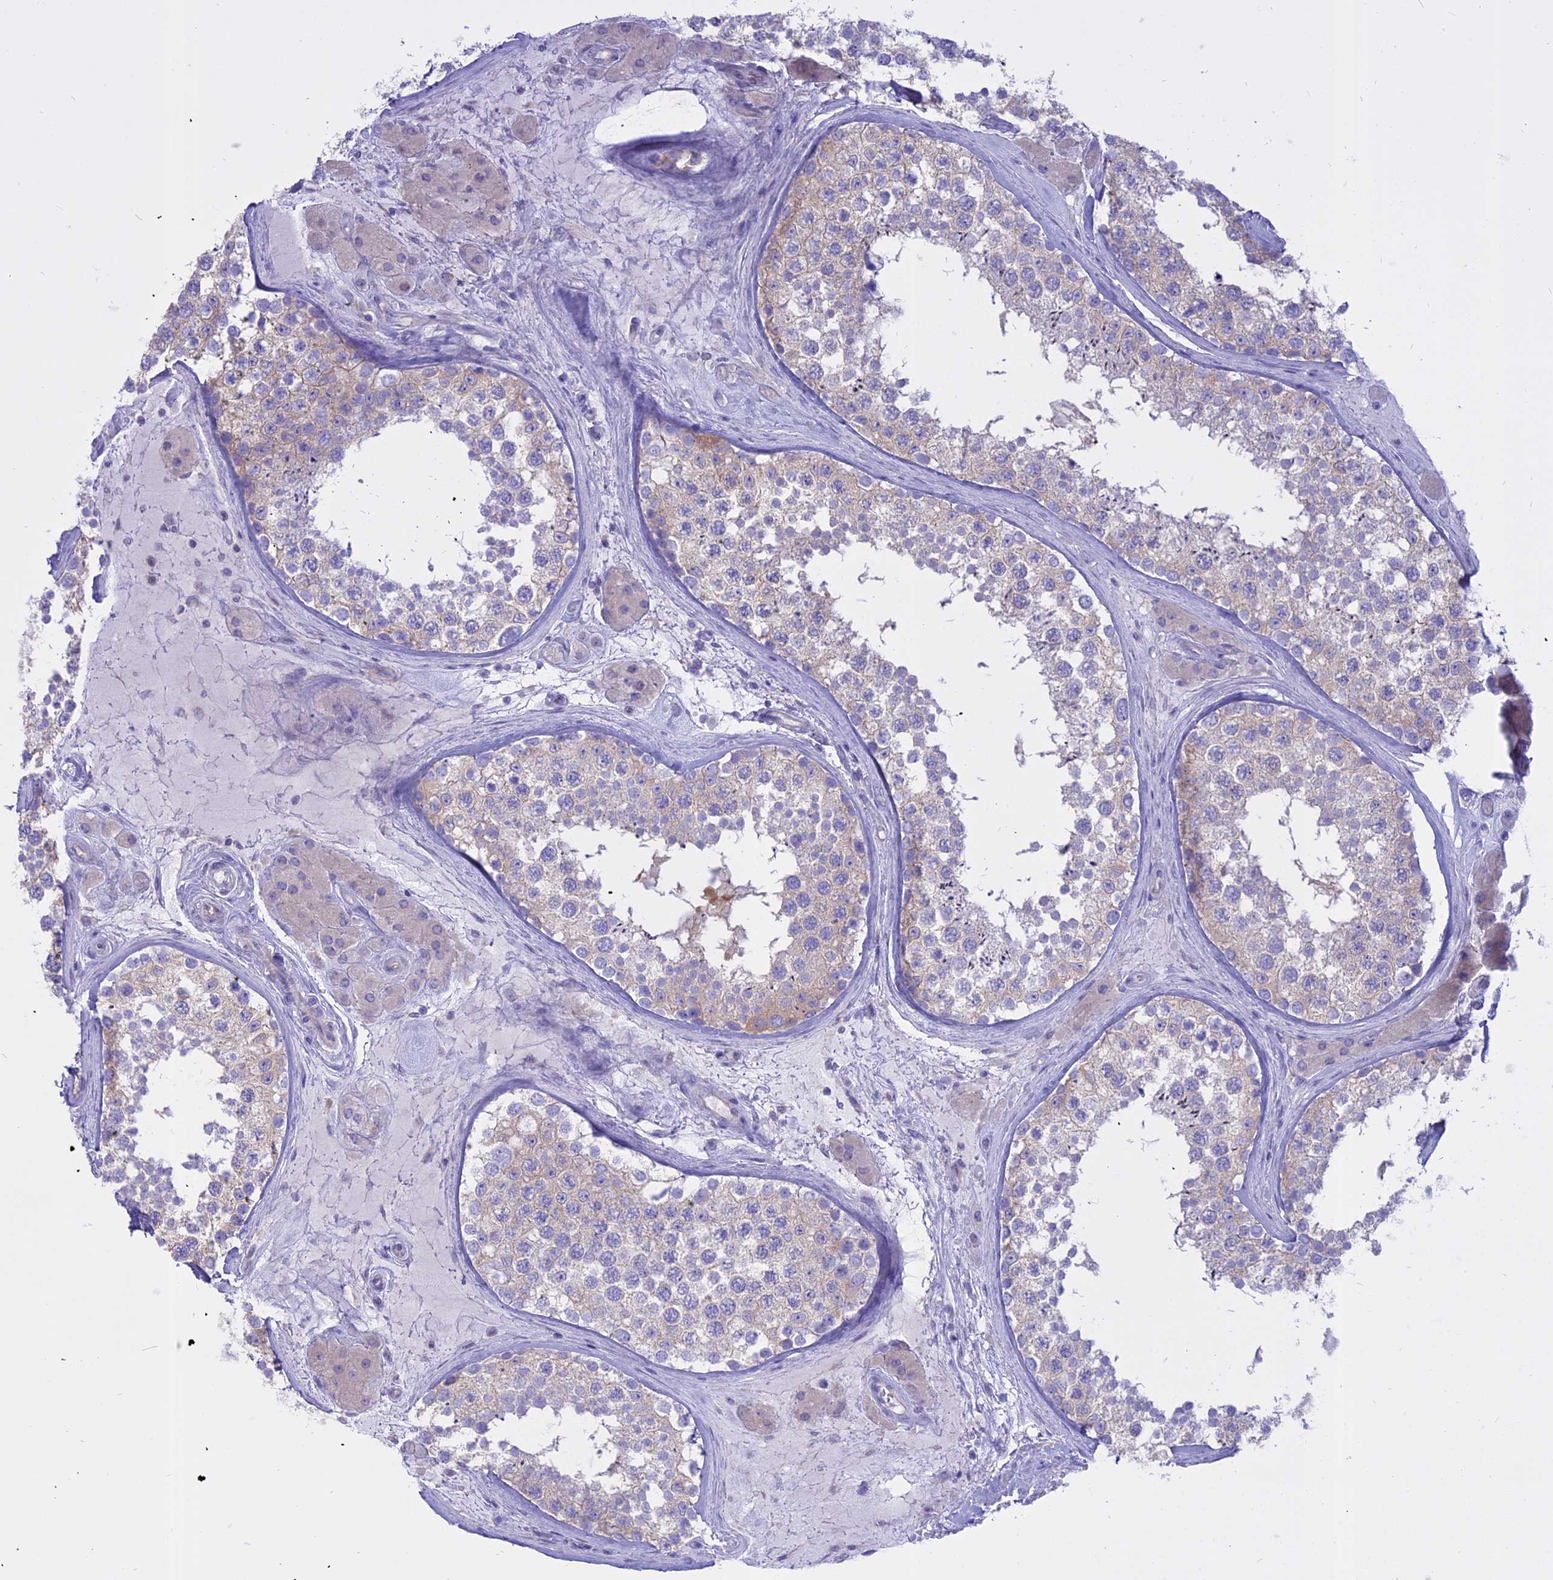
{"staining": {"intensity": "weak", "quantity": "<25%", "location": "cytoplasmic/membranous"}, "tissue": "testis", "cell_type": "Cells in seminiferous ducts", "image_type": "normal", "snomed": [{"axis": "morphology", "description": "Normal tissue, NOS"}, {"axis": "topography", "description": "Testis"}], "caption": "Immunohistochemistry (IHC) of unremarkable testis shows no staining in cells in seminiferous ducts. (DAB immunohistochemistry visualized using brightfield microscopy, high magnification).", "gene": "AHCYL1", "patient": {"sex": "male", "age": 46}}